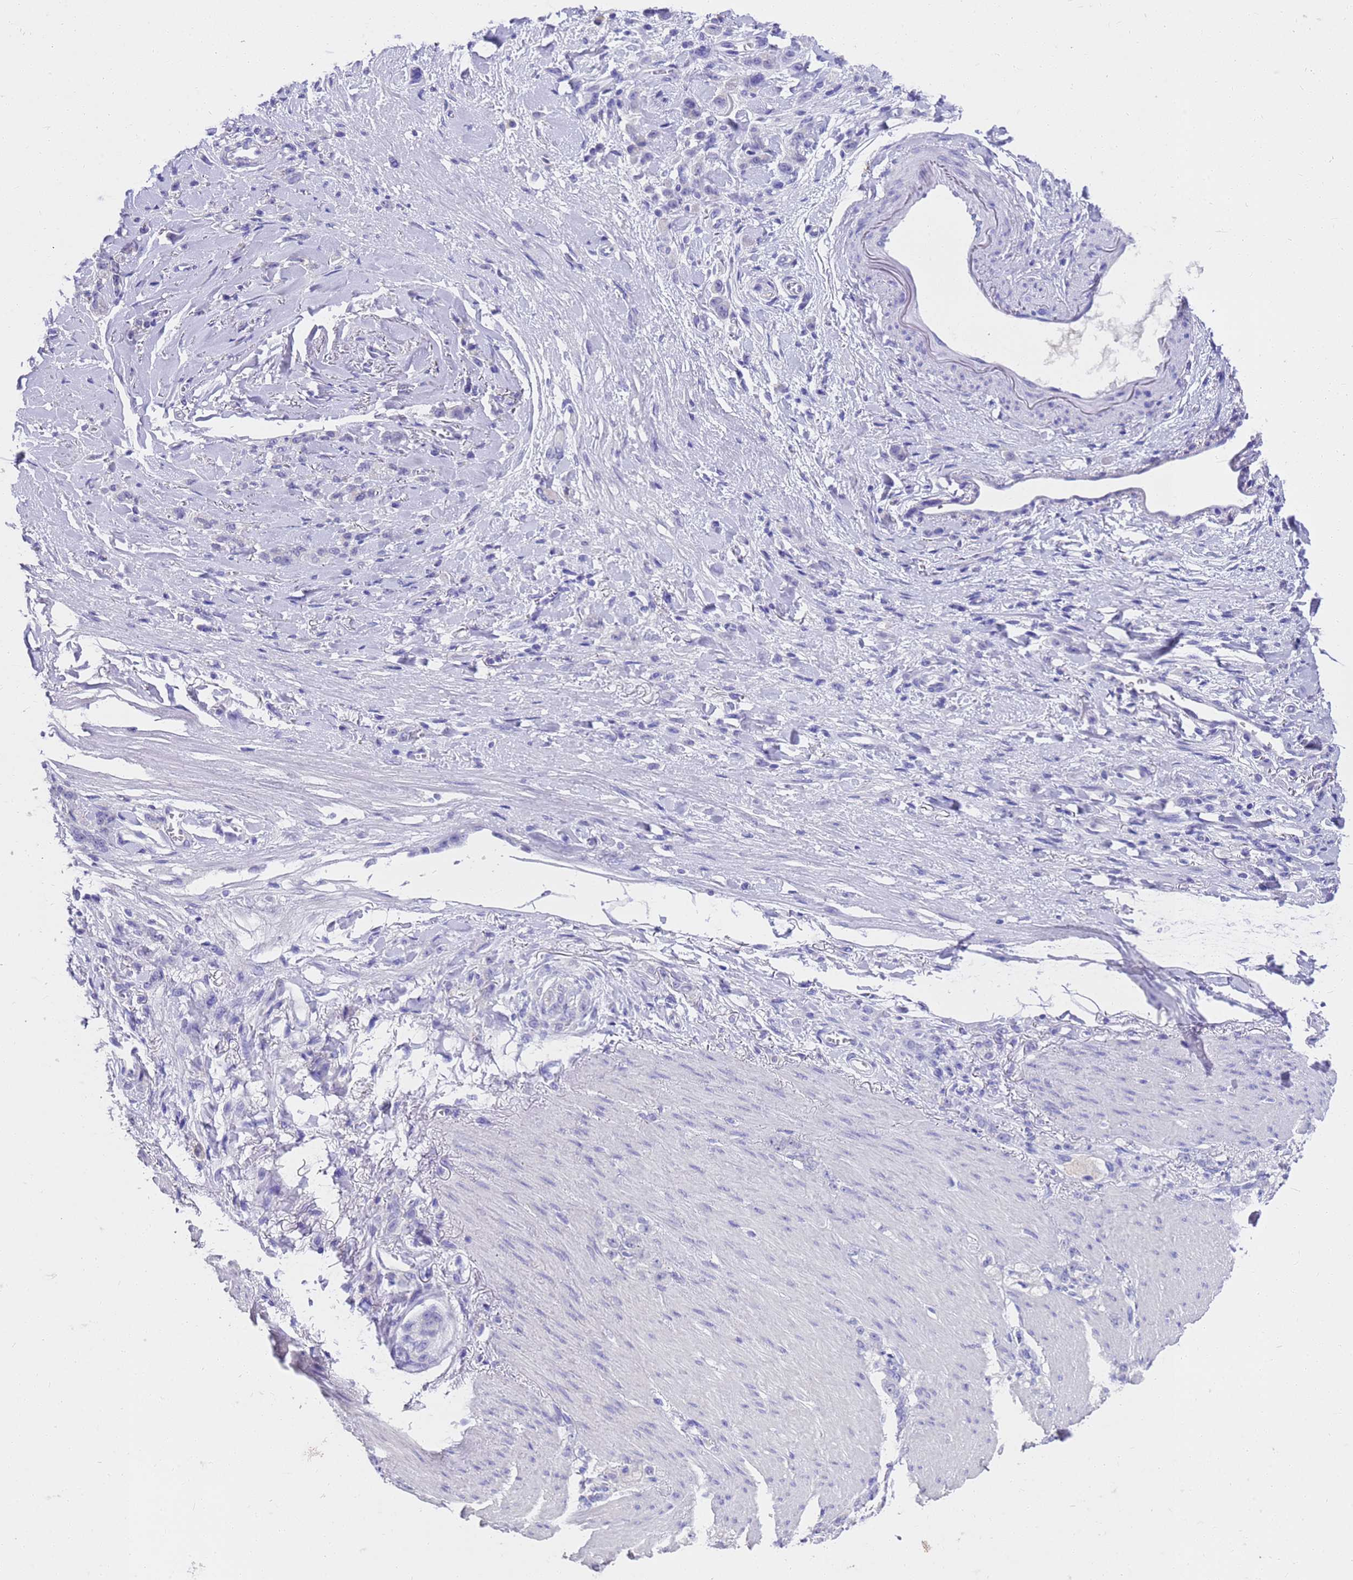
{"staining": {"intensity": "negative", "quantity": "none", "location": "none"}, "tissue": "stomach cancer", "cell_type": "Tumor cells", "image_type": "cancer", "snomed": [{"axis": "morphology", "description": "Normal tissue, NOS"}, {"axis": "morphology", "description": "Adenocarcinoma, NOS"}, {"axis": "topography", "description": "Stomach"}], "caption": "Immunohistochemistry (IHC) photomicrograph of neoplastic tissue: stomach cancer stained with DAB (3,3'-diaminobenzidine) exhibits no significant protein positivity in tumor cells.", "gene": "MS4A13", "patient": {"sex": "male", "age": 82}}